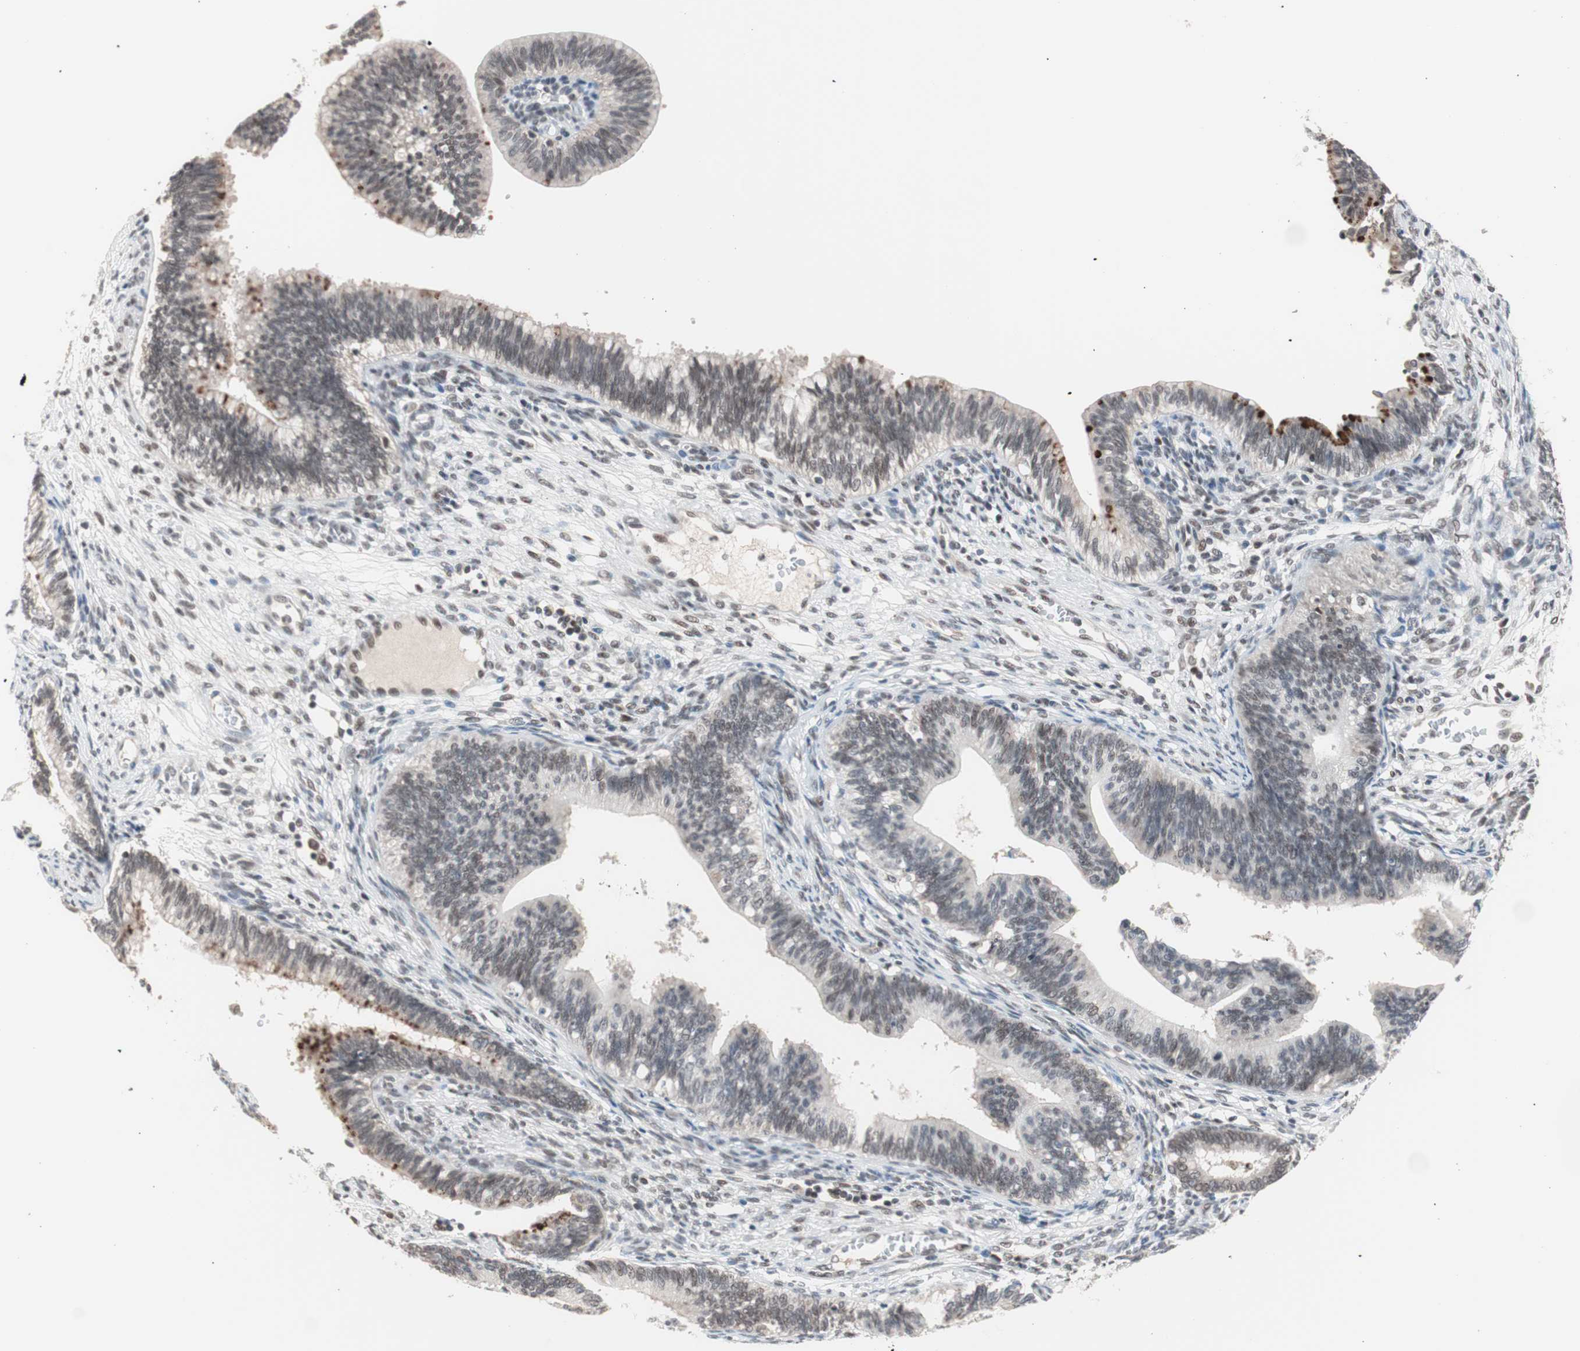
{"staining": {"intensity": "moderate", "quantity": "<25%", "location": "cytoplasmic/membranous"}, "tissue": "cervical cancer", "cell_type": "Tumor cells", "image_type": "cancer", "snomed": [{"axis": "morphology", "description": "Adenocarcinoma, NOS"}, {"axis": "topography", "description": "Cervix"}], "caption": "High-magnification brightfield microscopy of adenocarcinoma (cervical) stained with DAB (brown) and counterstained with hematoxylin (blue). tumor cells exhibit moderate cytoplasmic/membranous staining is seen in approximately<25% of cells.", "gene": "LIG3", "patient": {"sex": "female", "age": 44}}